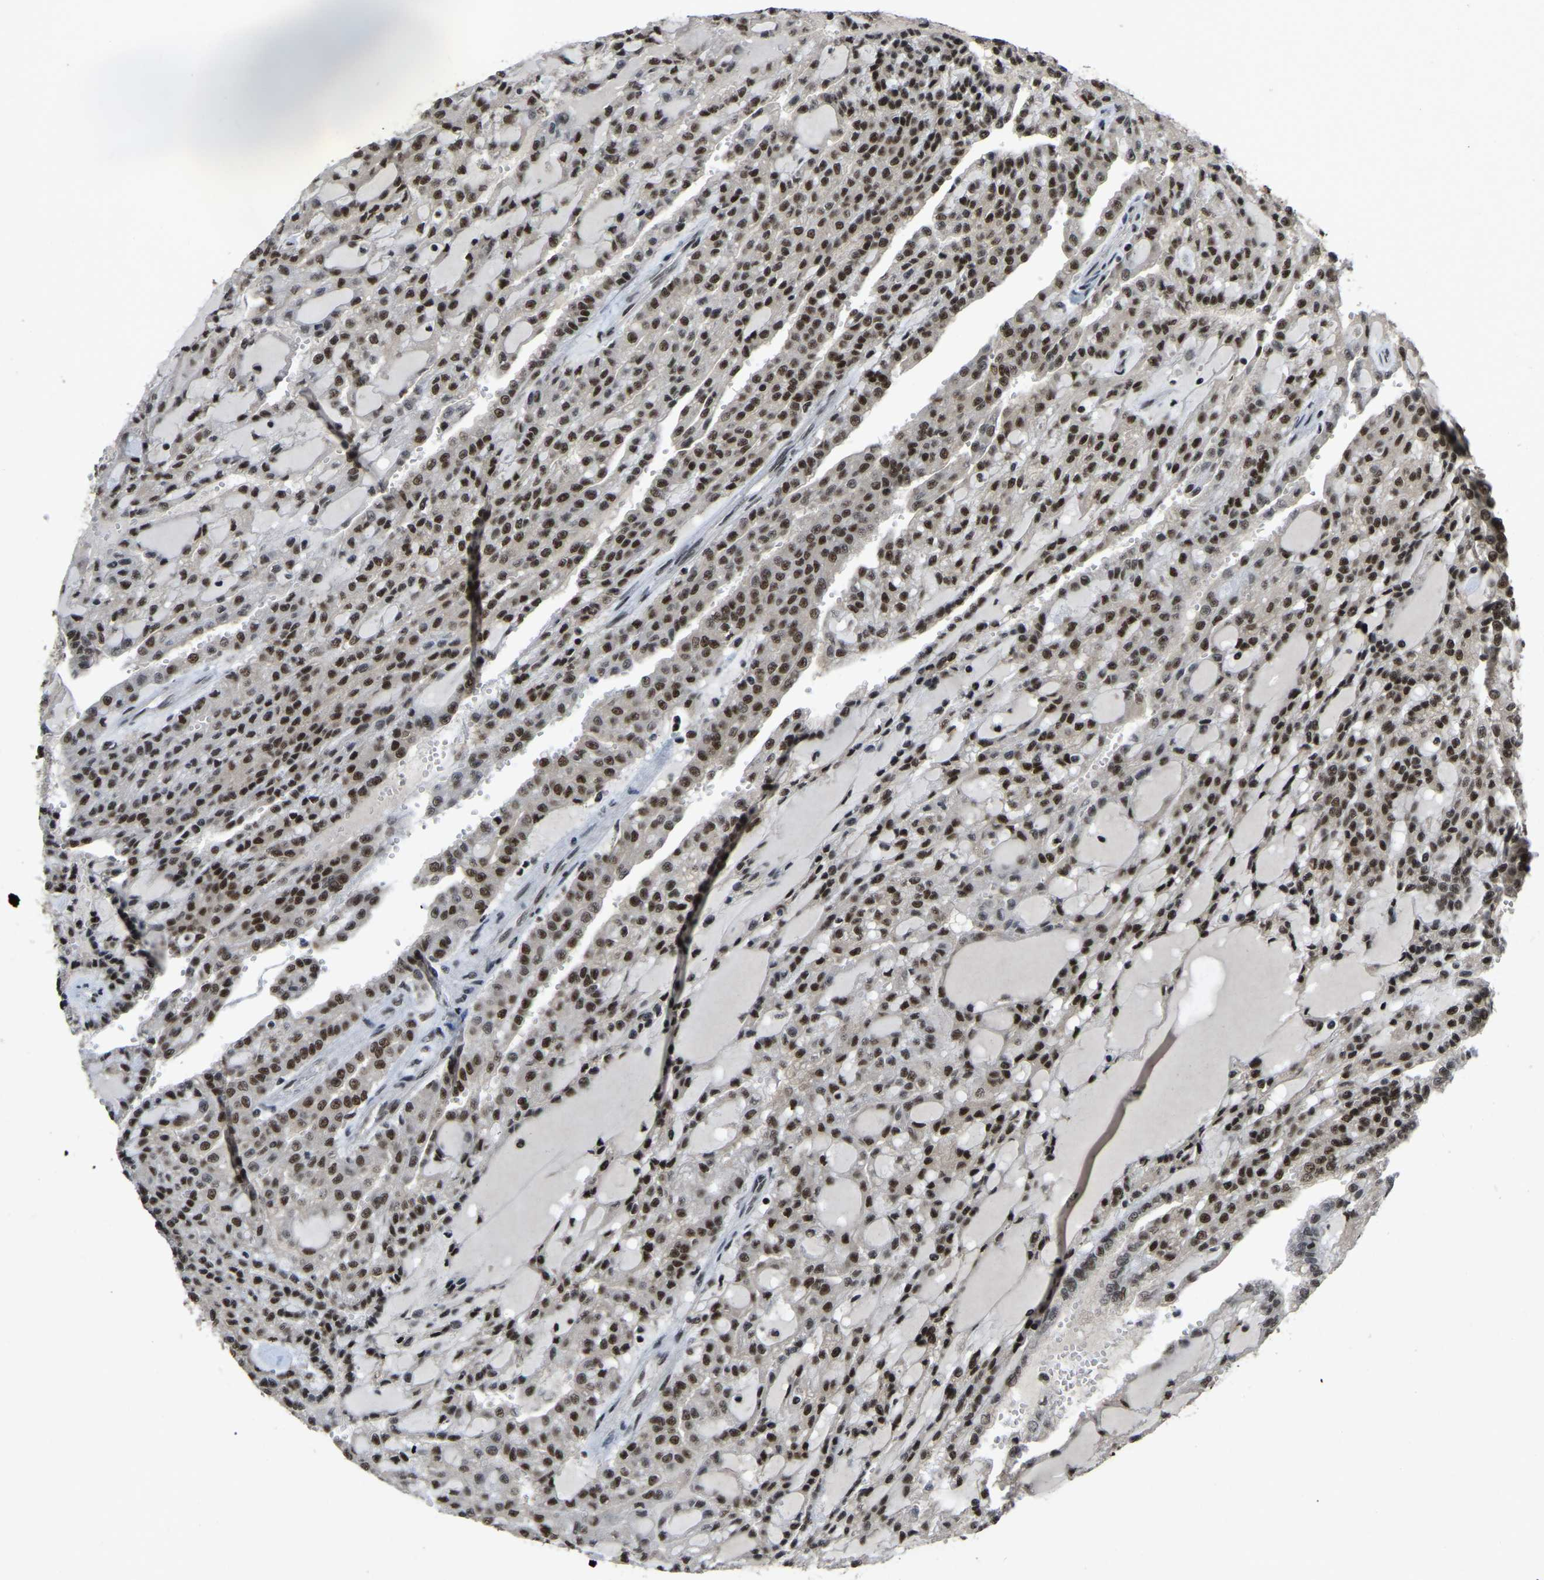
{"staining": {"intensity": "moderate", "quantity": ">75%", "location": "nuclear"}, "tissue": "renal cancer", "cell_type": "Tumor cells", "image_type": "cancer", "snomed": [{"axis": "morphology", "description": "Adenocarcinoma, NOS"}, {"axis": "topography", "description": "Kidney"}], "caption": "Adenocarcinoma (renal) stained with IHC displays moderate nuclear staining in approximately >75% of tumor cells.", "gene": "TBL1XR1", "patient": {"sex": "male", "age": 63}}